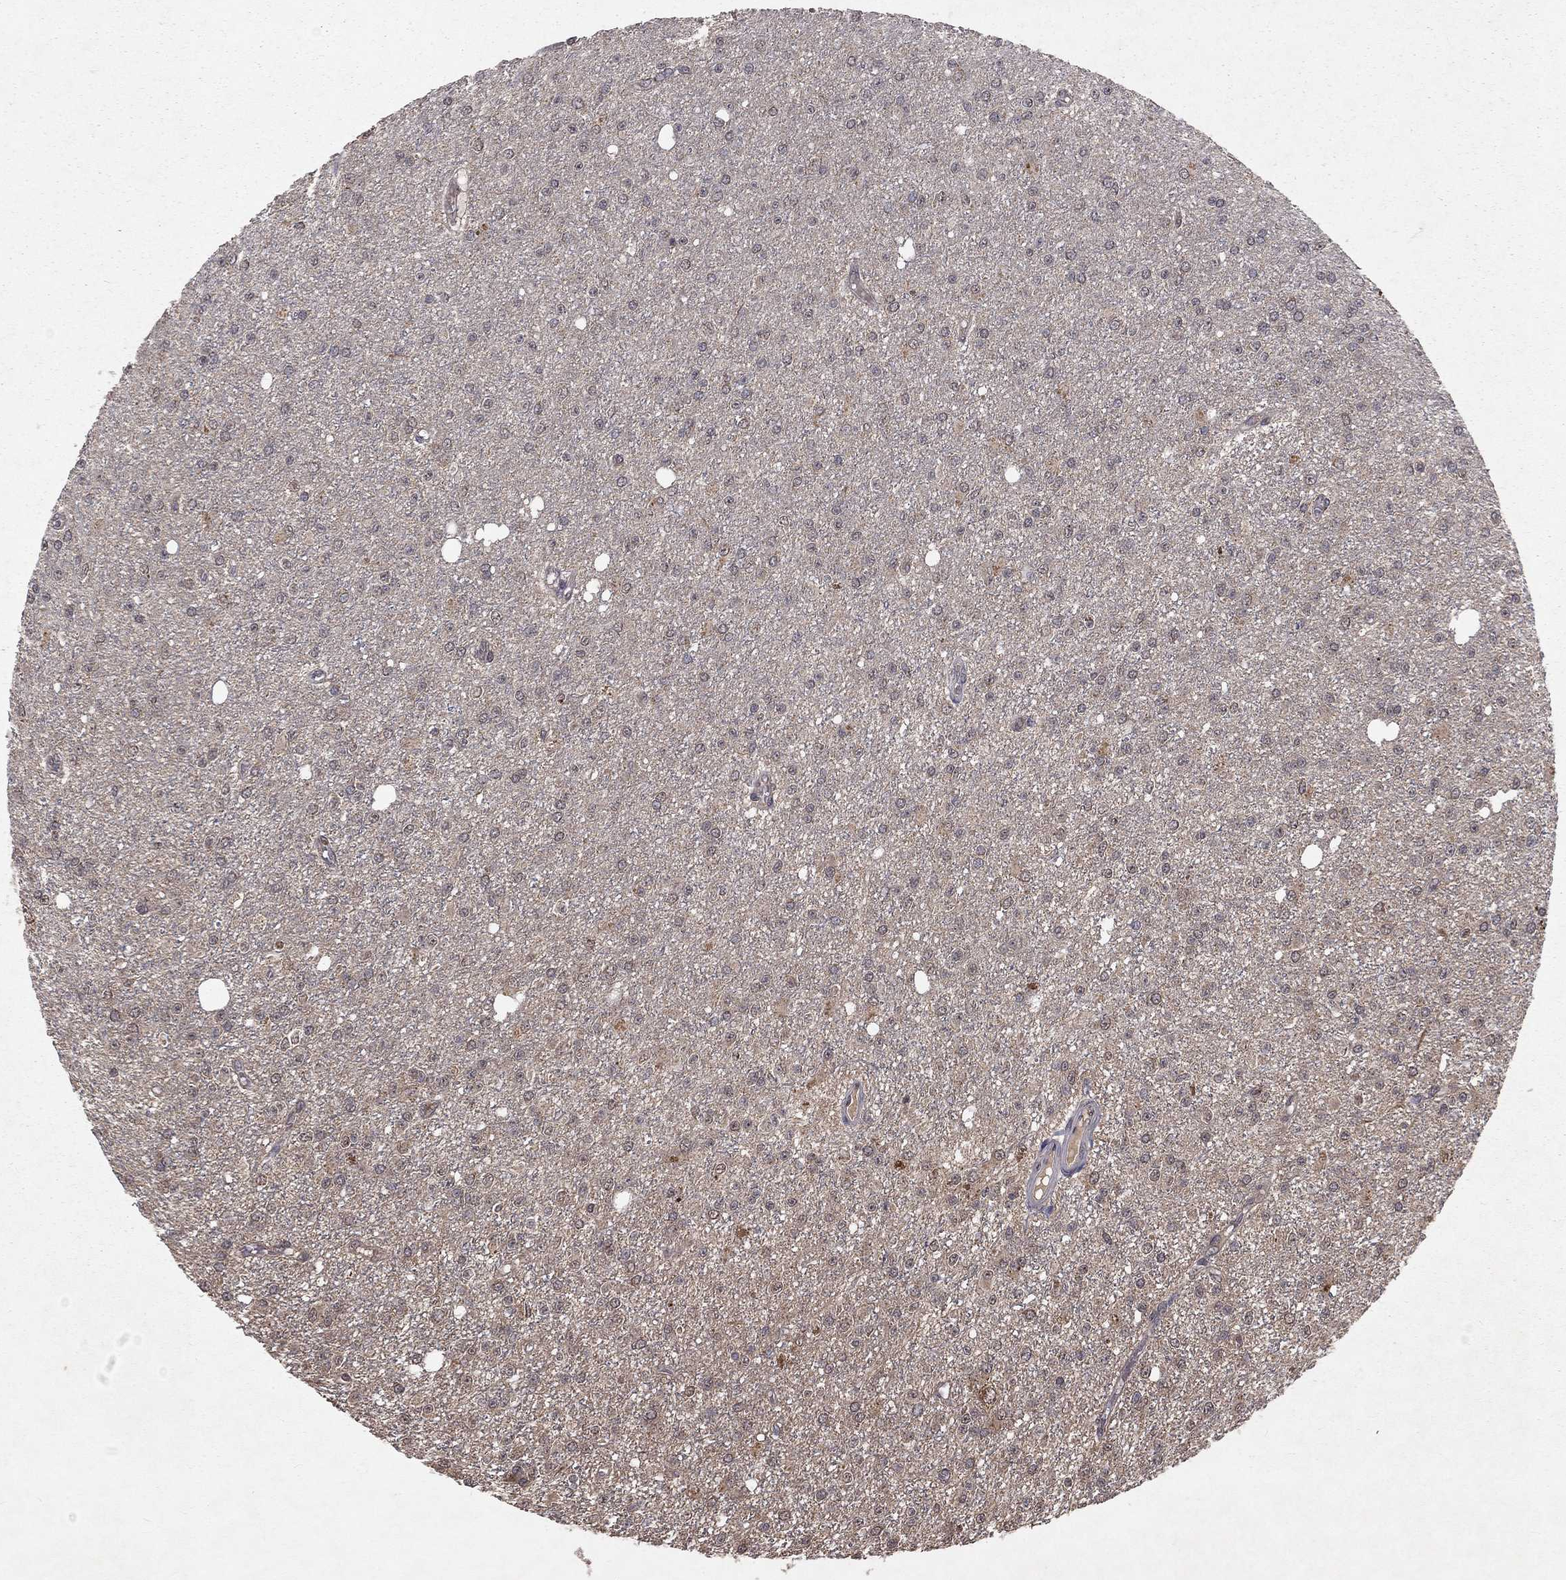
{"staining": {"intensity": "weak", "quantity": "<25%", "location": "cytoplasmic/membranous"}, "tissue": "glioma", "cell_type": "Tumor cells", "image_type": "cancer", "snomed": [{"axis": "morphology", "description": "Glioma, malignant, Low grade"}, {"axis": "topography", "description": "Brain"}], "caption": "There is no significant staining in tumor cells of glioma. The staining is performed using DAB (3,3'-diaminobenzidine) brown chromogen with nuclei counter-stained in using hematoxylin.", "gene": "ZDHHC15", "patient": {"sex": "female", "age": 45}}